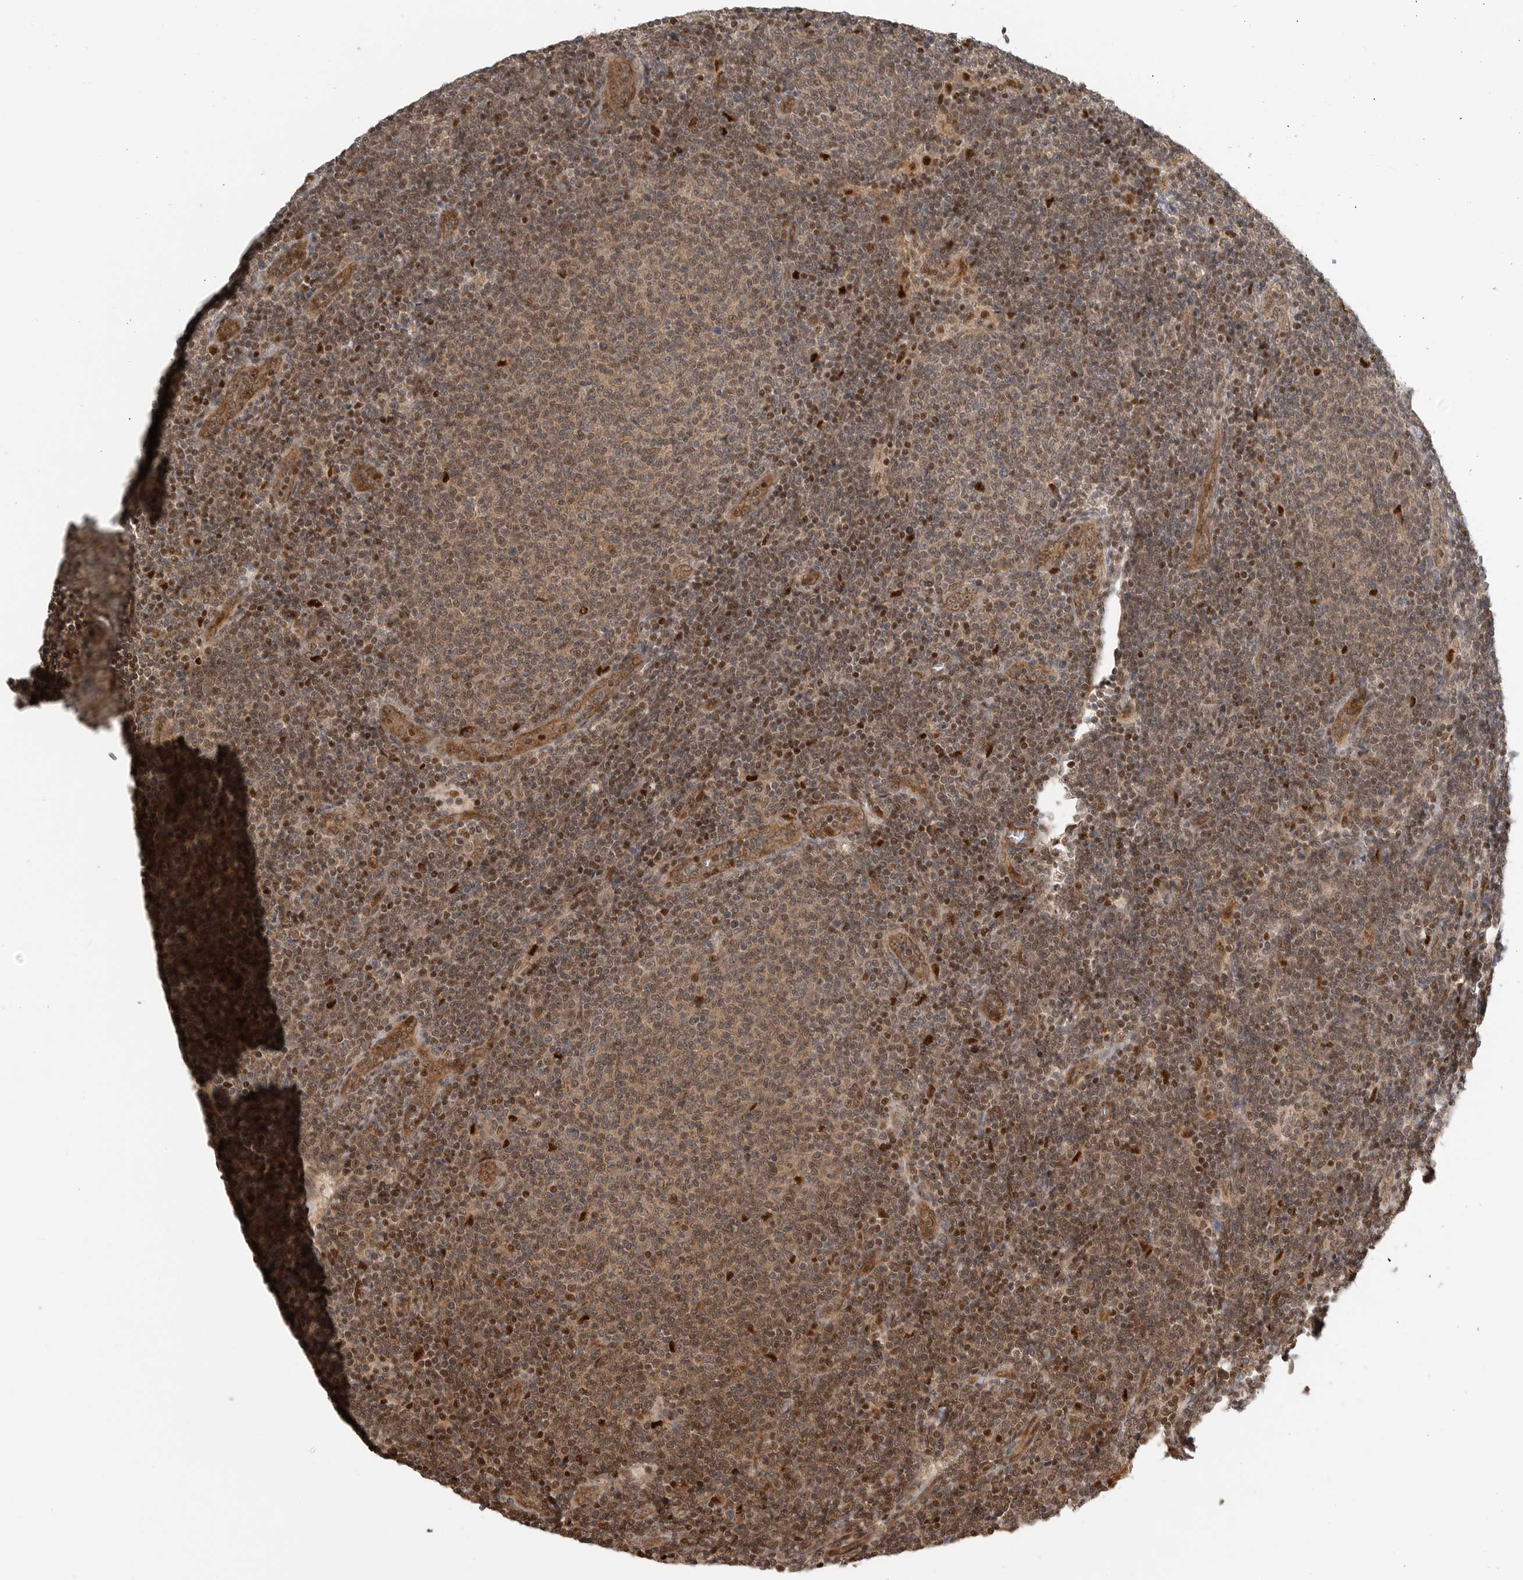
{"staining": {"intensity": "moderate", "quantity": ">75%", "location": "cytoplasmic/membranous,nuclear"}, "tissue": "lymphoma", "cell_type": "Tumor cells", "image_type": "cancer", "snomed": [{"axis": "morphology", "description": "Malignant lymphoma, non-Hodgkin's type, Low grade"}, {"axis": "topography", "description": "Lymph node"}], "caption": "Lymphoma stained for a protein (brown) shows moderate cytoplasmic/membranous and nuclear positive positivity in approximately >75% of tumor cells.", "gene": "STRAP", "patient": {"sex": "male", "age": 66}}